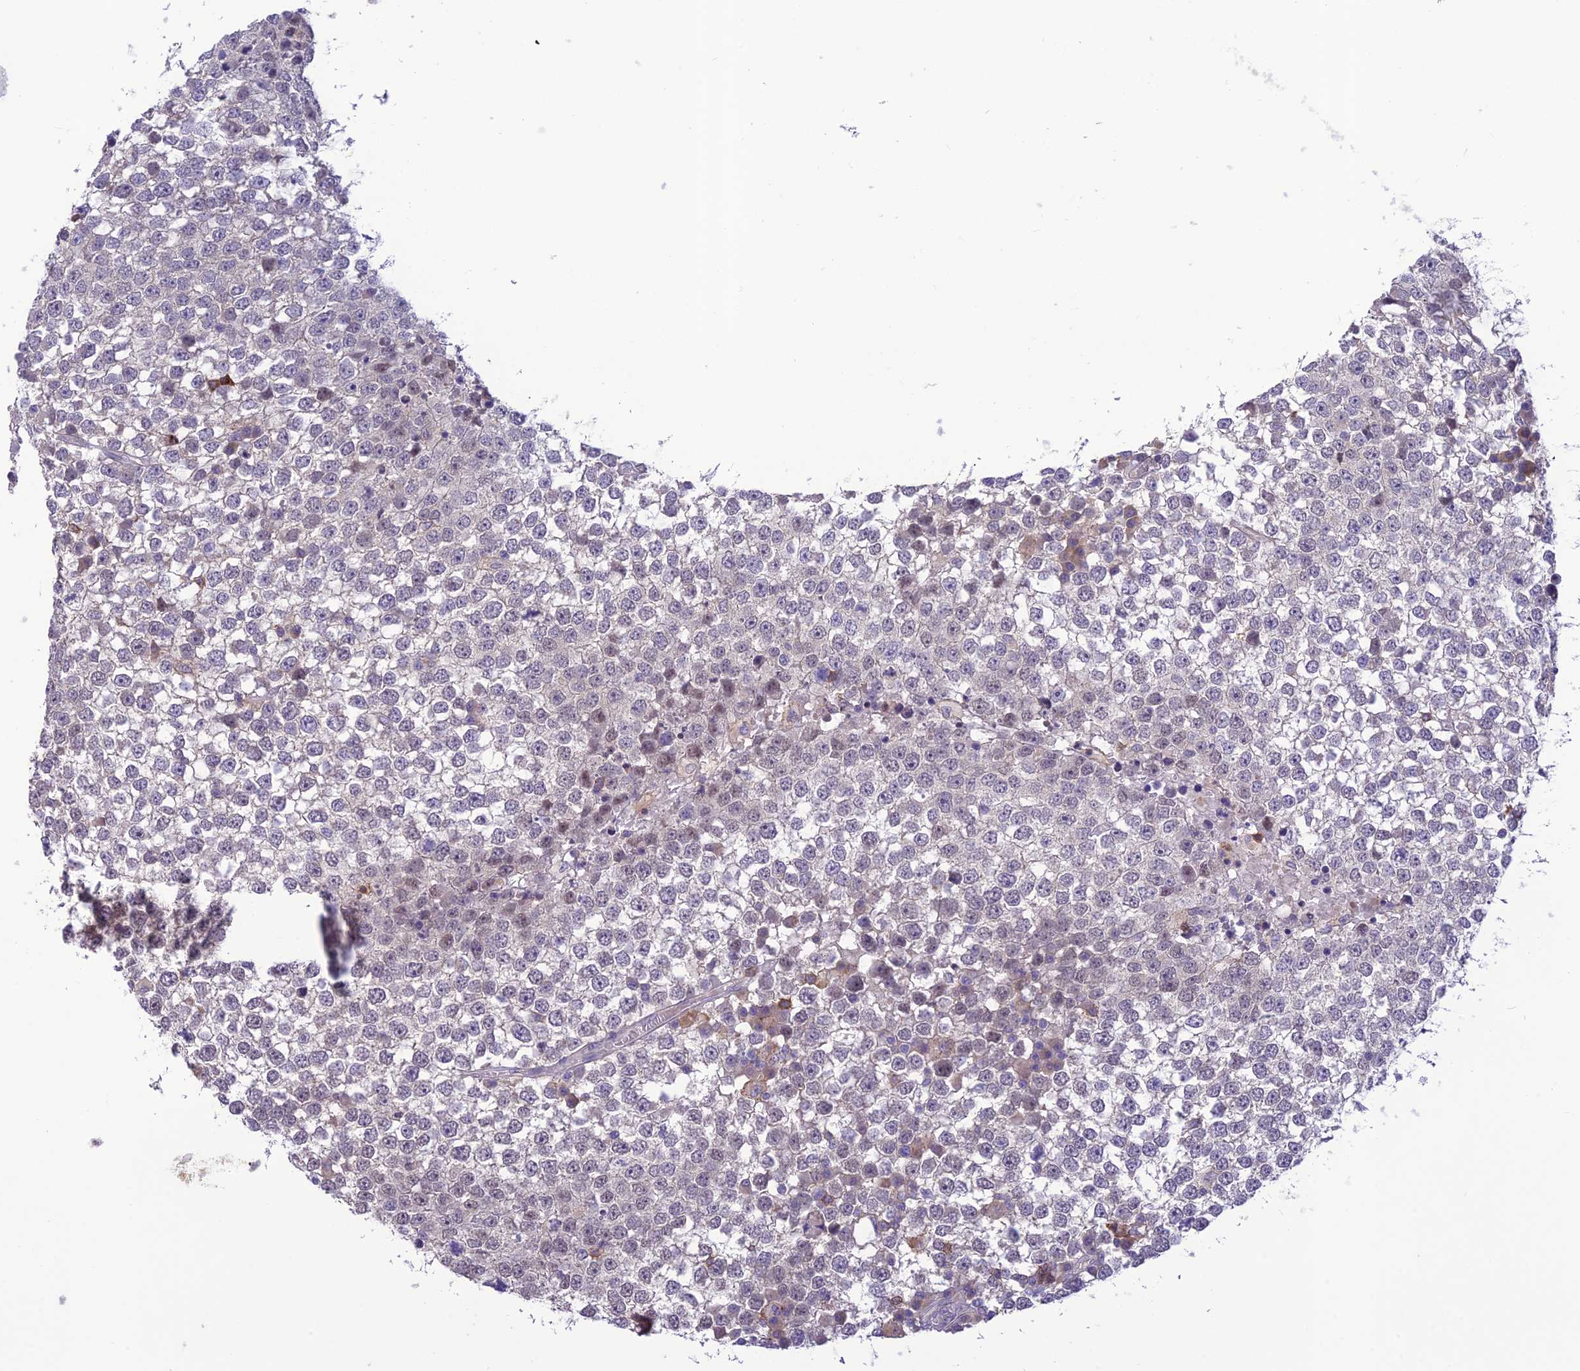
{"staining": {"intensity": "negative", "quantity": "none", "location": "none"}, "tissue": "testis cancer", "cell_type": "Tumor cells", "image_type": "cancer", "snomed": [{"axis": "morphology", "description": "Seminoma, NOS"}, {"axis": "topography", "description": "Testis"}], "caption": "This is an IHC histopathology image of testis cancer. There is no expression in tumor cells.", "gene": "ITGAE", "patient": {"sex": "male", "age": 65}}